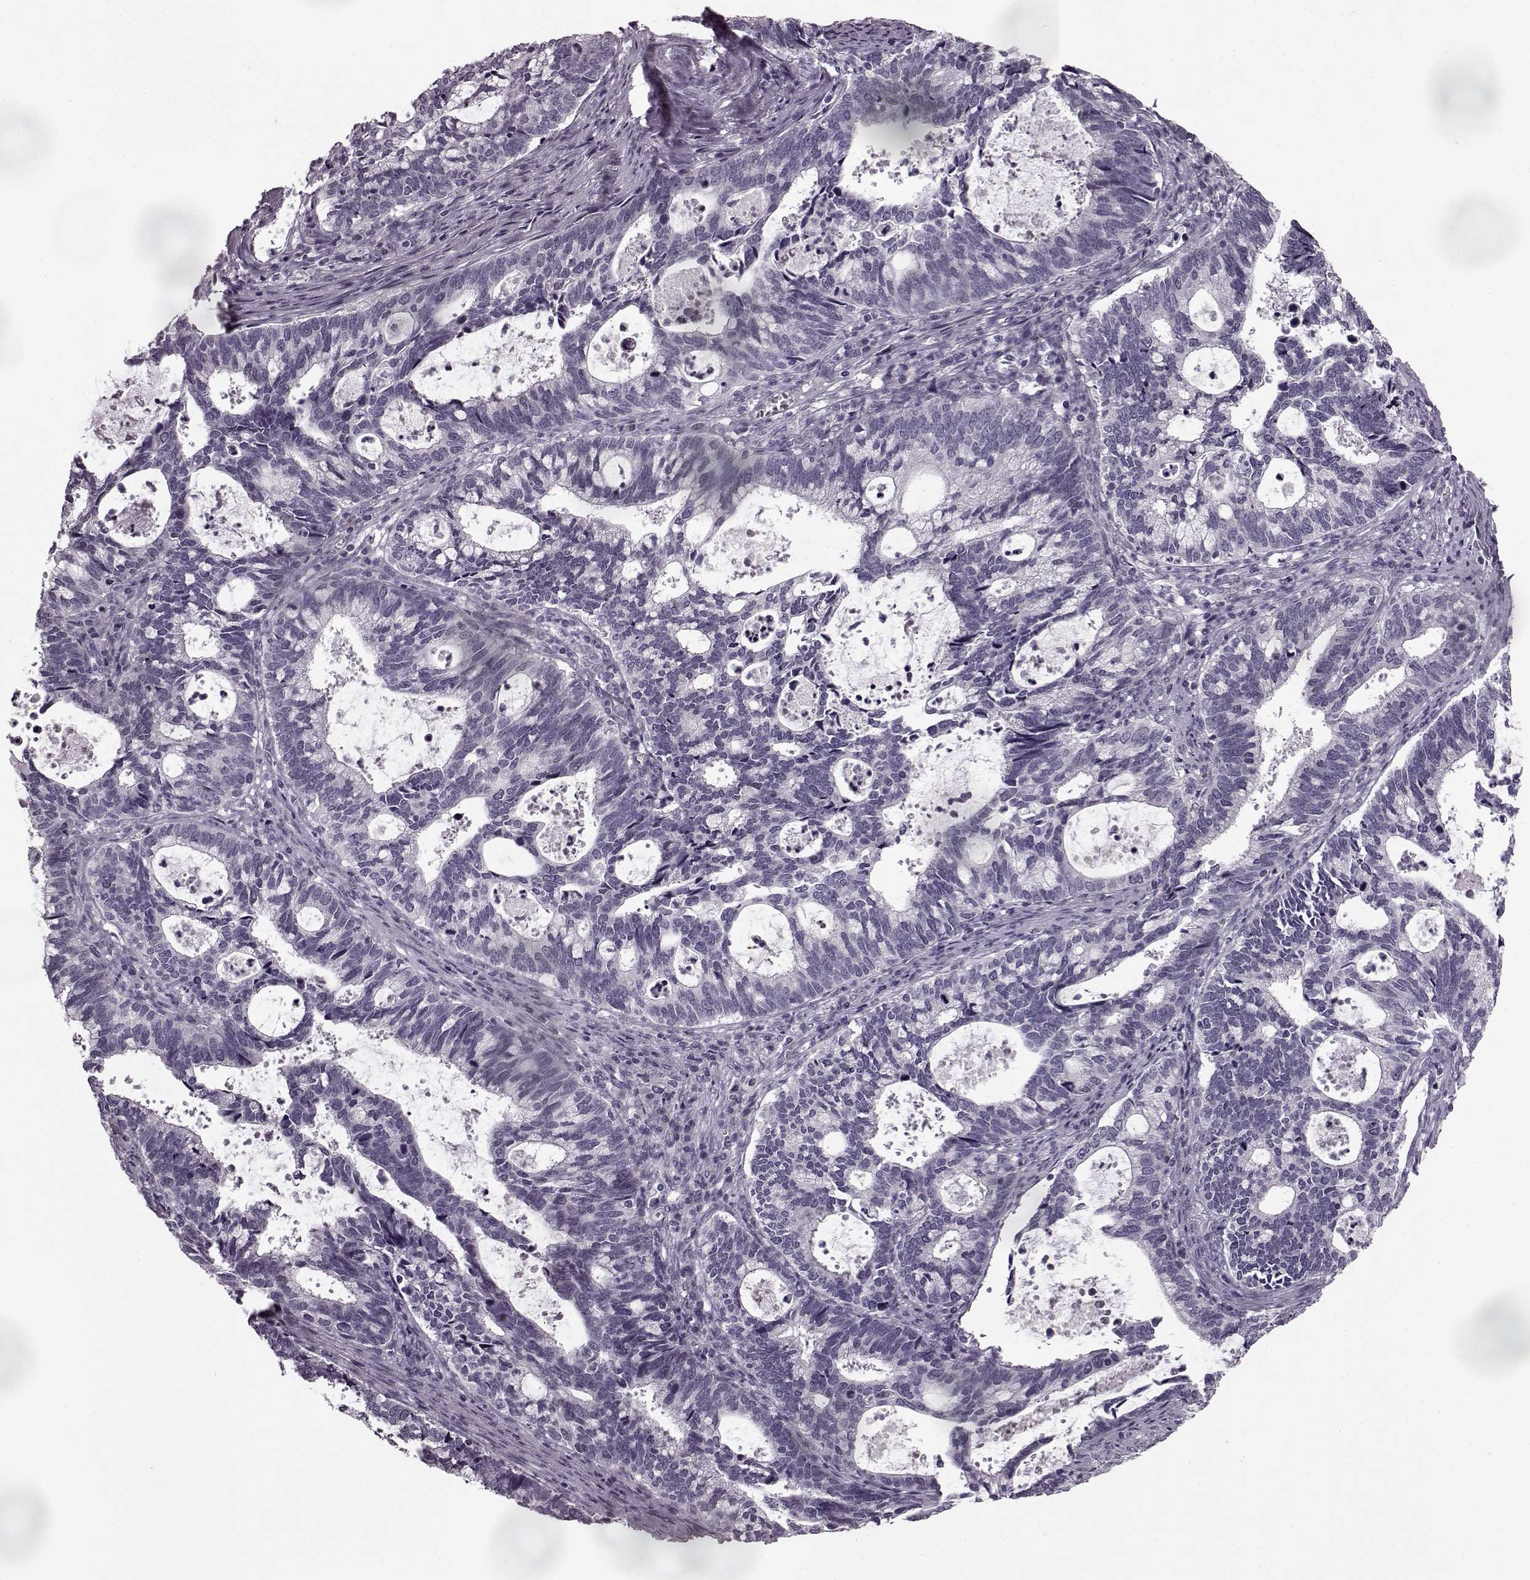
{"staining": {"intensity": "negative", "quantity": "none", "location": "none"}, "tissue": "cervical cancer", "cell_type": "Tumor cells", "image_type": "cancer", "snomed": [{"axis": "morphology", "description": "Adenocarcinoma, NOS"}, {"axis": "topography", "description": "Cervix"}], "caption": "Tumor cells are negative for brown protein staining in adenocarcinoma (cervical). (DAB immunohistochemistry (IHC) with hematoxylin counter stain).", "gene": "SEMG2", "patient": {"sex": "female", "age": 42}}